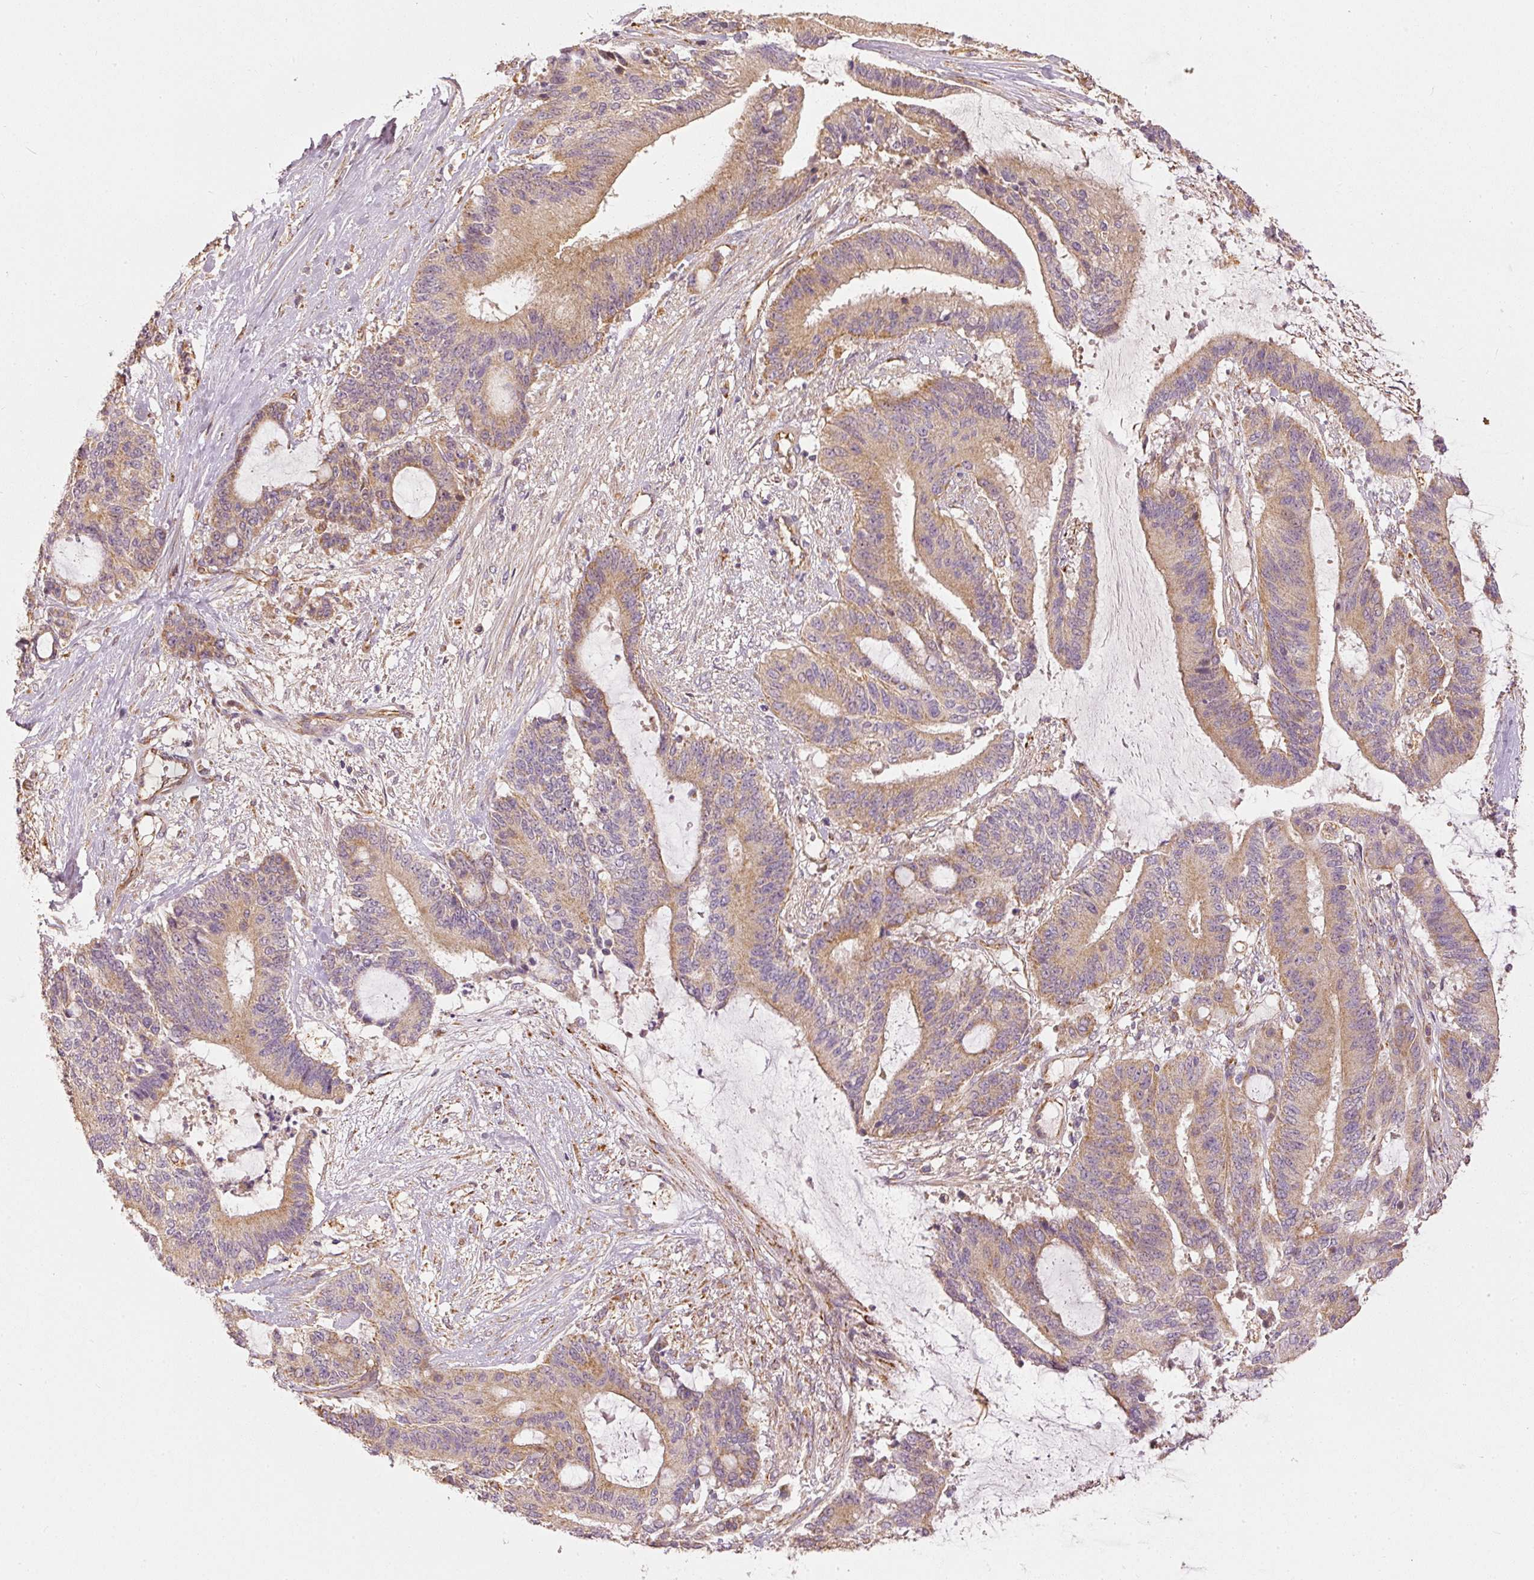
{"staining": {"intensity": "moderate", "quantity": ">75%", "location": "cytoplasmic/membranous"}, "tissue": "liver cancer", "cell_type": "Tumor cells", "image_type": "cancer", "snomed": [{"axis": "morphology", "description": "Normal tissue, NOS"}, {"axis": "morphology", "description": "Cholangiocarcinoma"}, {"axis": "topography", "description": "Liver"}, {"axis": "topography", "description": "Peripheral nerve tissue"}], "caption": "This histopathology image shows immunohistochemistry staining of liver cancer, with medium moderate cytoplasmic/membranous expression in approximately >75% of tumor cells.", "gene": "MTHFD1L", "patient": {"sex": "female", "age": 73}}